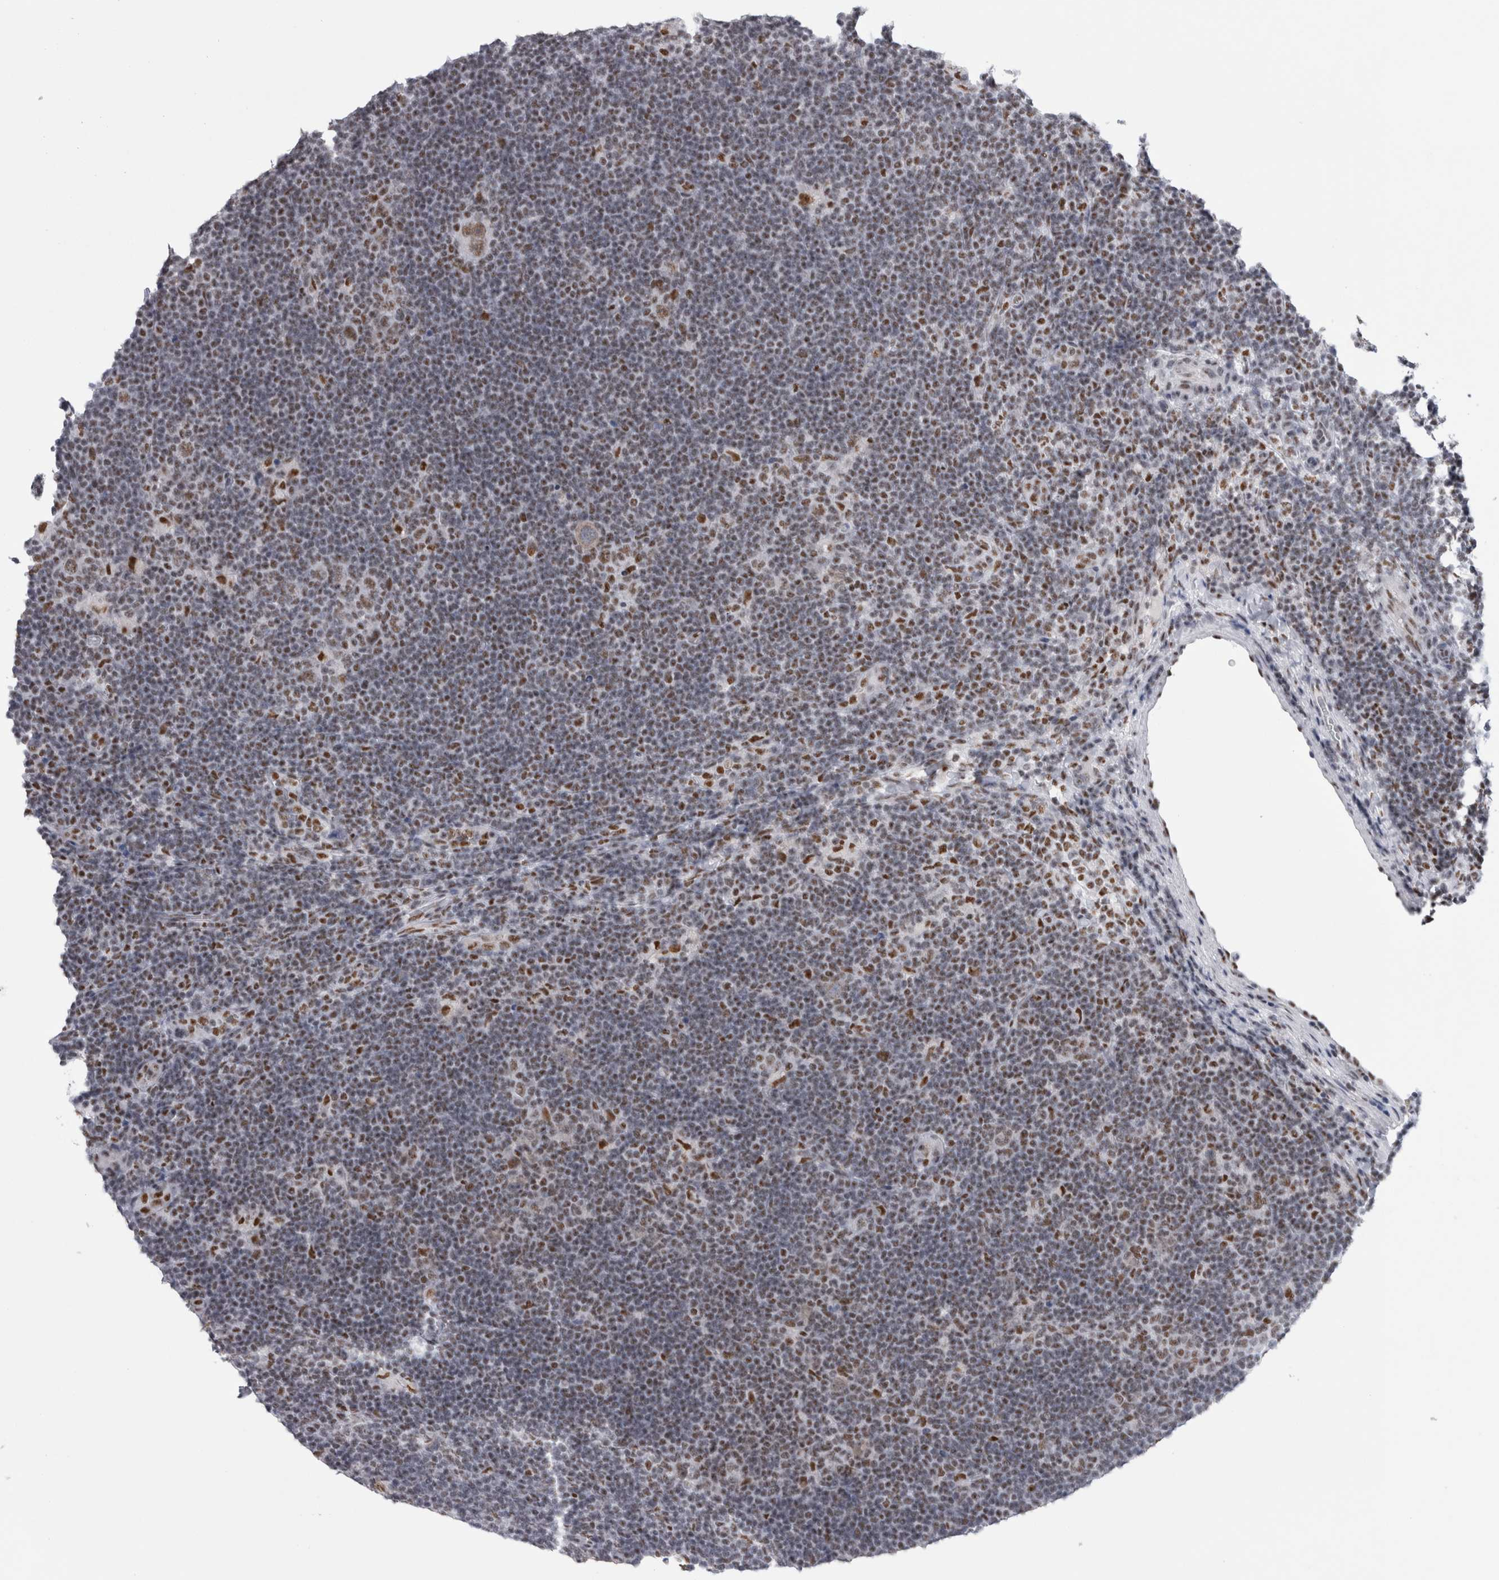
{"staining": {"intensity": "moderate", "quantity": "25%-75%", "location": "nuclear"}, "tissue": "lymphoma", "cell_type": "Tumor cells", "image_type": "cancer", "snomed": [{"axis": "morphology", "description": "Hodgkin's disease, NOS"}, {"axis": "topography", "description": "Lymph node"}], "caption": "Protein staining of Hodgkin's disease tissue displays moderate nuclear expression in approximately 25%-75% of tumor cells.", "gene": "API5", "patient": {"sex": "female", "age": 57}}